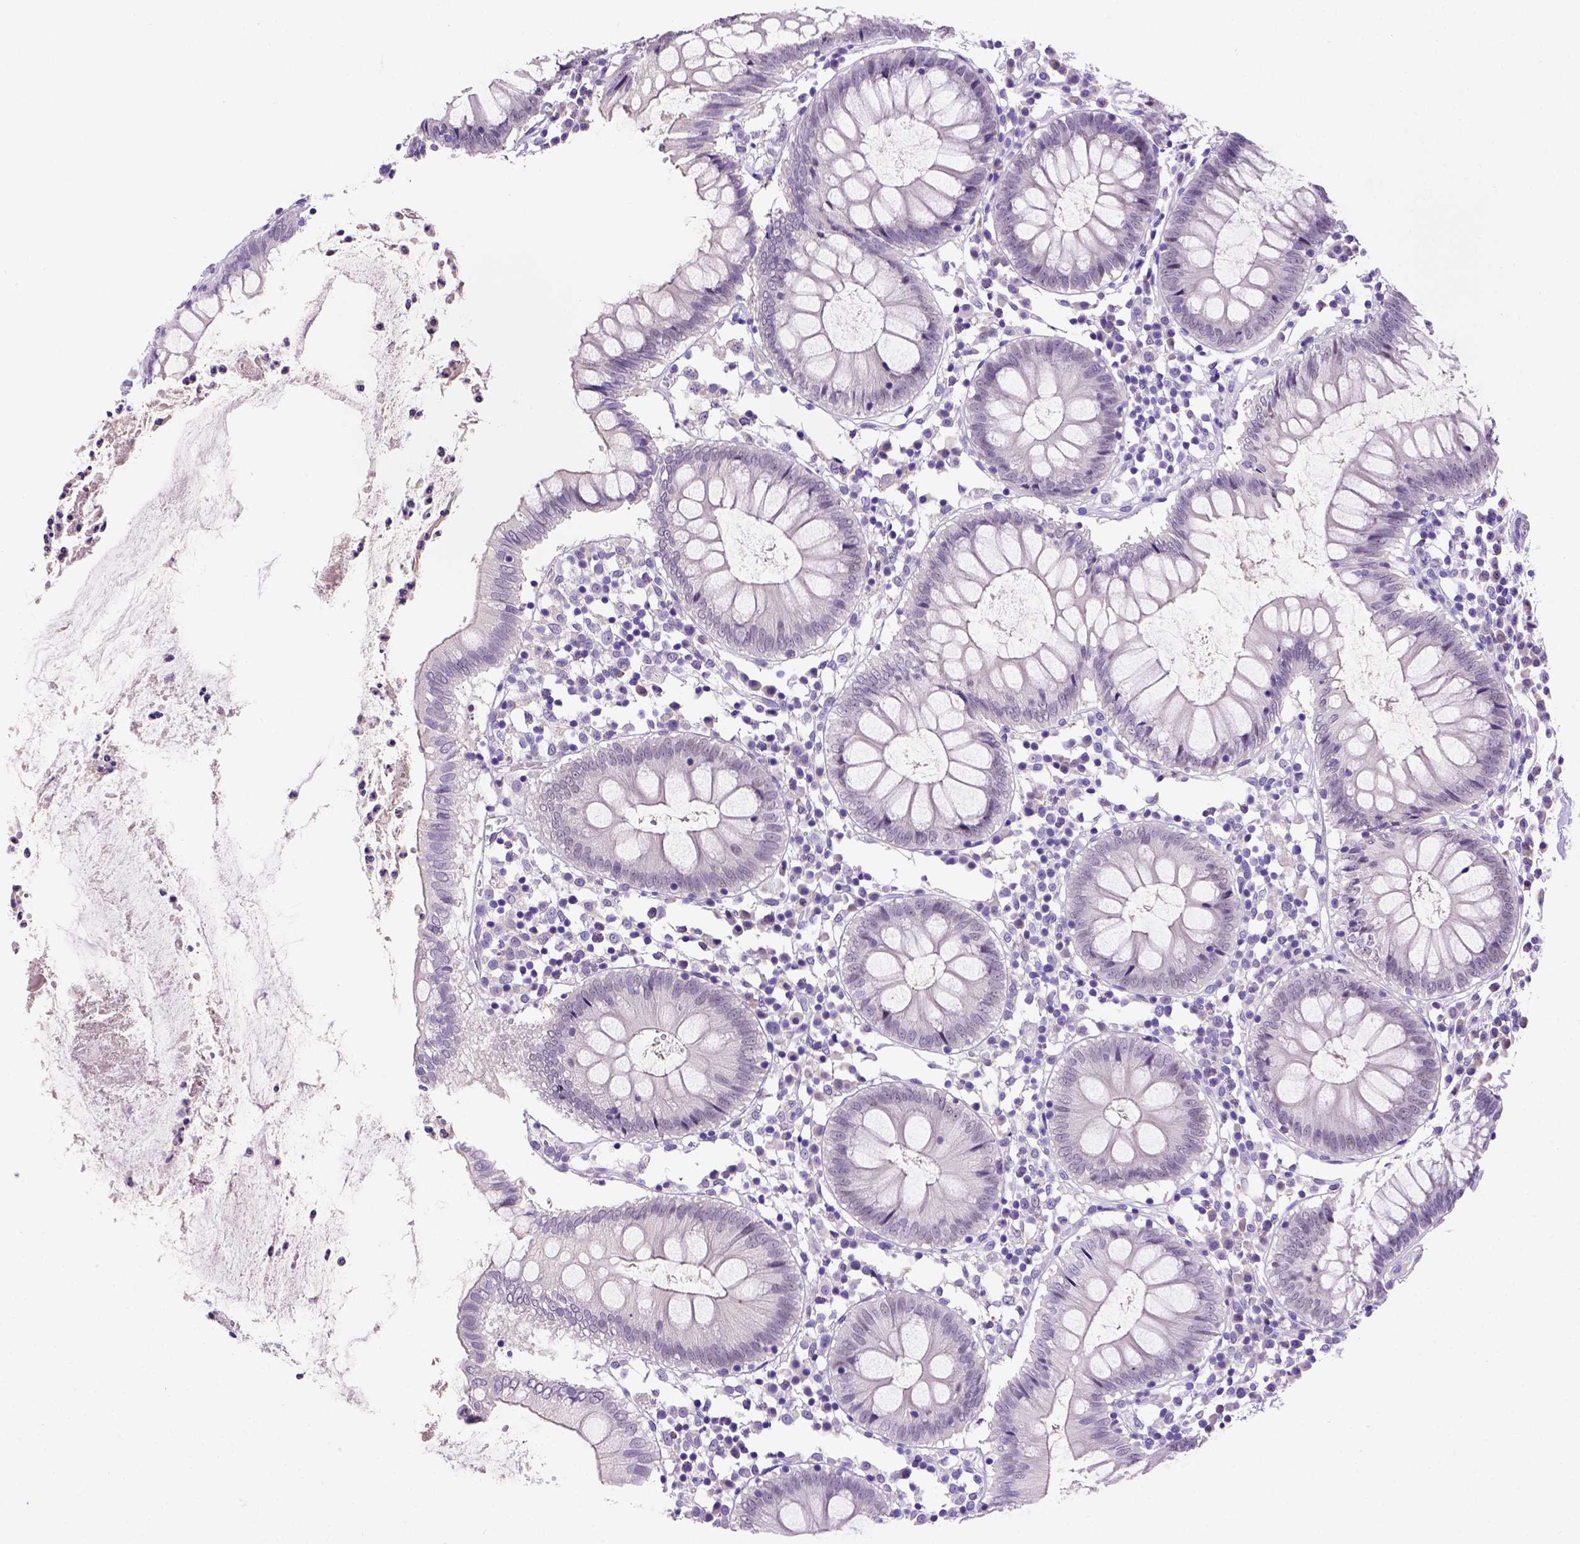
{"staining": {"intensity": "negative", "quantity": "none", "location": "none"}, "tissue": "colon", "cell_type": "Endothelial cells", "image_type": "normal", "snomed": [{"axis": "morphology", "description": "Normal tissue, NOS"}, {"axis": "morphology", "description": "Adenocarcinoma, NOS"}, {"axis": "topography", "description": "Colon"}], "caption": "The histopathology image reveals no significant expression in endothelial cells of colon. (Brightfield microscopy of DAB immunohistochemistry (IHC) at high magnification).", "gene": "FAM81B", "patient": {"sex": "male", "age": 83}}